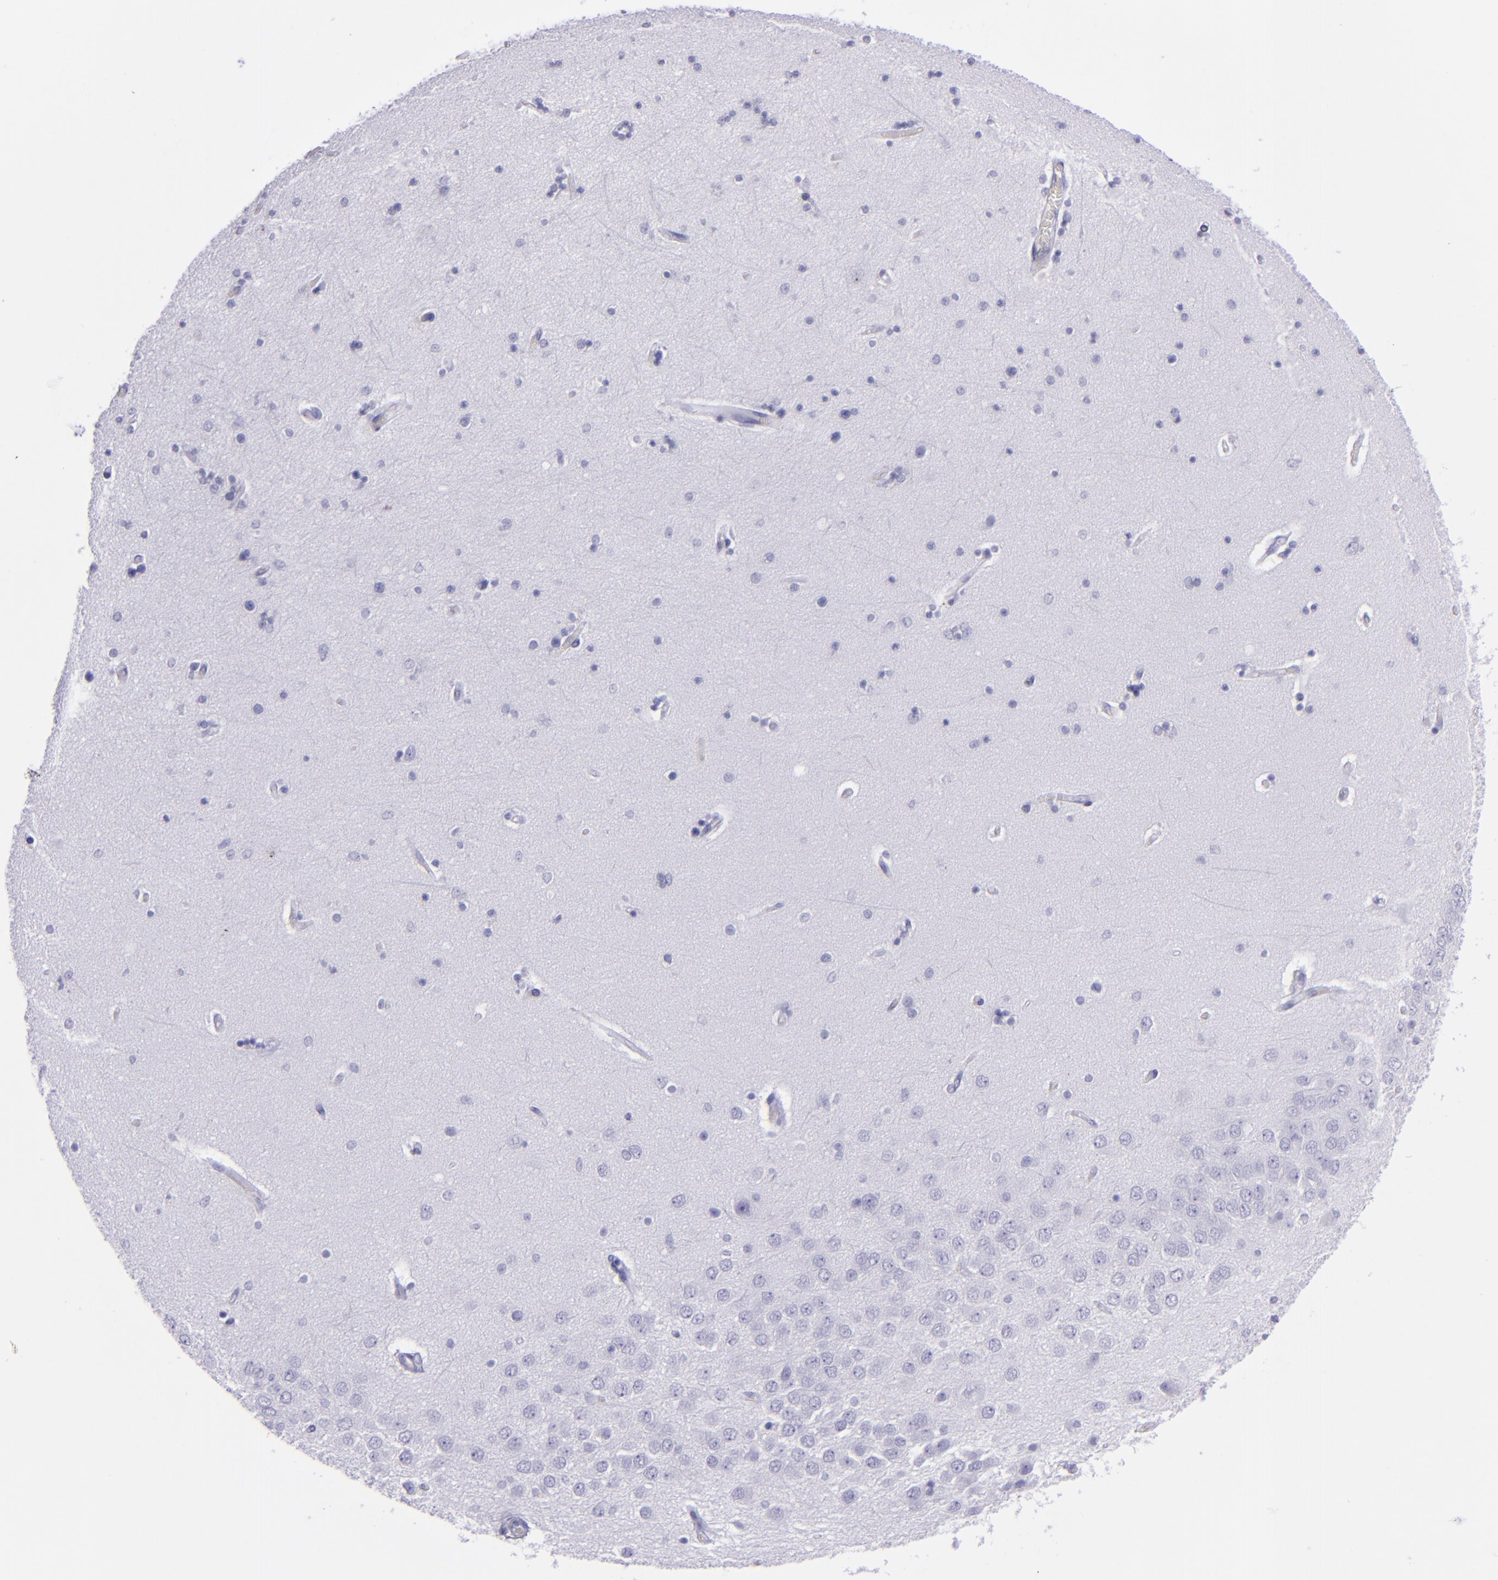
{"staining": {"intensity": "negative", "quantity": "none", "location": "none"}, "tissue": "hippocampus", "cell_type": "Glial cells", "image_type": "normal", "snomed": [{"axis": "morphology", "description": "Normal tissue, NOS"}, {"axis": "topography", "description": "Hippocampus"}], "caption": "High magnification brightfield microscopy of normal hippocampus stained with DAB (3,3'-diaminobenzidine) (brown) and counterstained with hematoxylin (blue): glial cells show no significant expression. (IHC, brightfield microscopy, high magnification).", "gene": "TOP2A", "patient": {"sex": "female", "age": 54}}